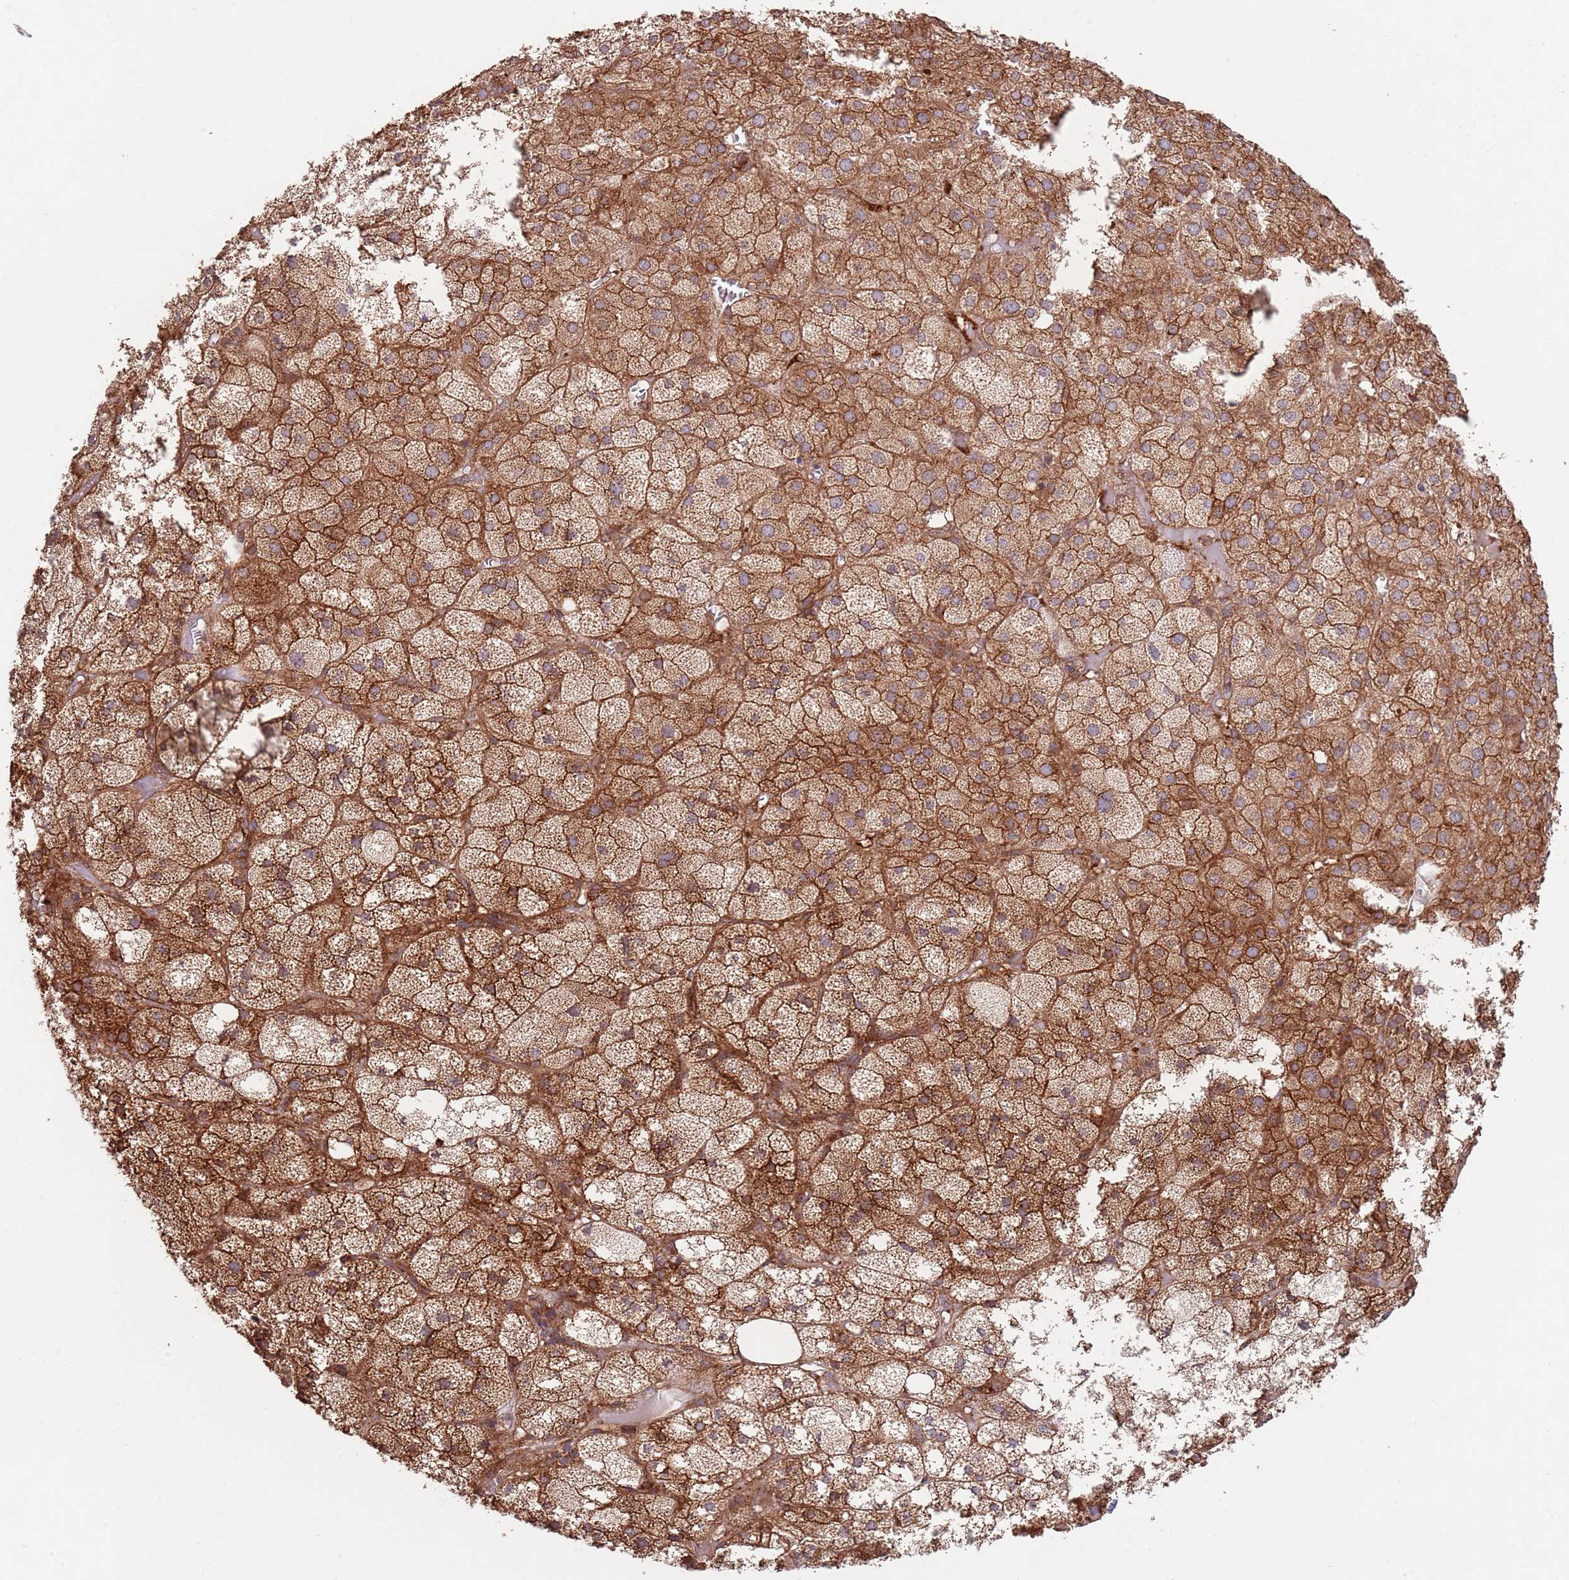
{"staining": {"intensity": "strong", "quantity": ">75%", "location": "cytoplasmic/membranous"}, "tissue": "adrenal gland", "cell_type": "Glandular cells", "image_type": "normal", "snomed": [{"axis": "morphology", "description": "Normal tissue, NOS"}, {"axis": "topography", "description": "Adrenal gland"}], "caption": "Immunohistochemical staining of normal adrenal gland shows >75% levels of strong cytoplasmic/membranous protein positivity in approximately >75% of glandular cells.", "gene": "RNF19B", "patient": {"sex": "female", "age": 61}}